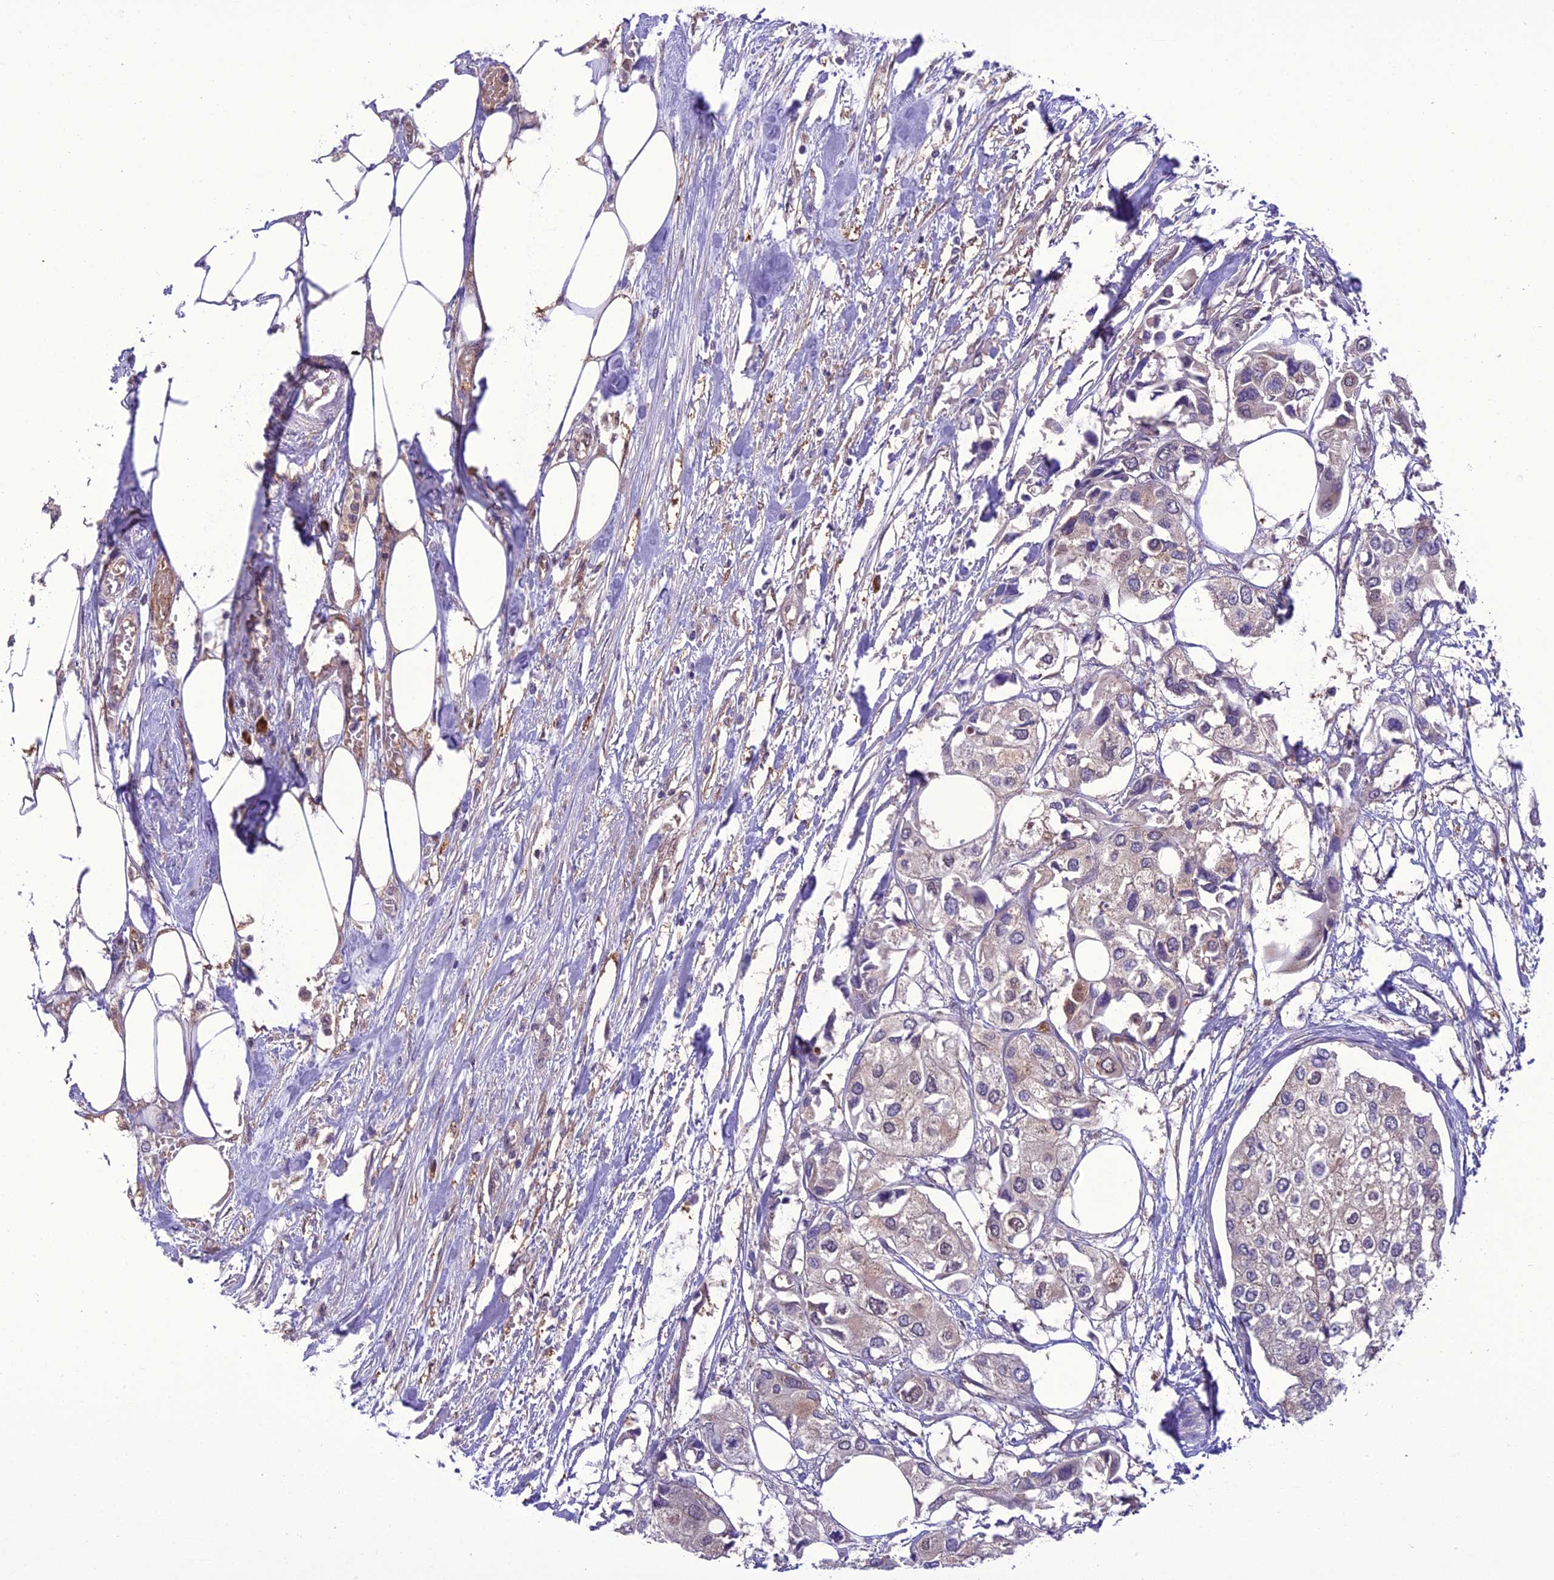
{"staining": {"intensity": "negative", "quantity": "none", "location": "none"}, "tissue": "urothelial cancer", "cell_type": "Tumor cells", "image_type": "cancer", "snomed": [{"axis": "morphology", "description": "Urothelial carcinoma, High grade"}, {"axis": "topography", "description": "Urinary bladder"}], "caption": "Histopathology image shows no protein expression in tumor cells of urothelial cancer tissue.", "gene": "BORCS6", "patient": {"sex": "male", "age": 64}}